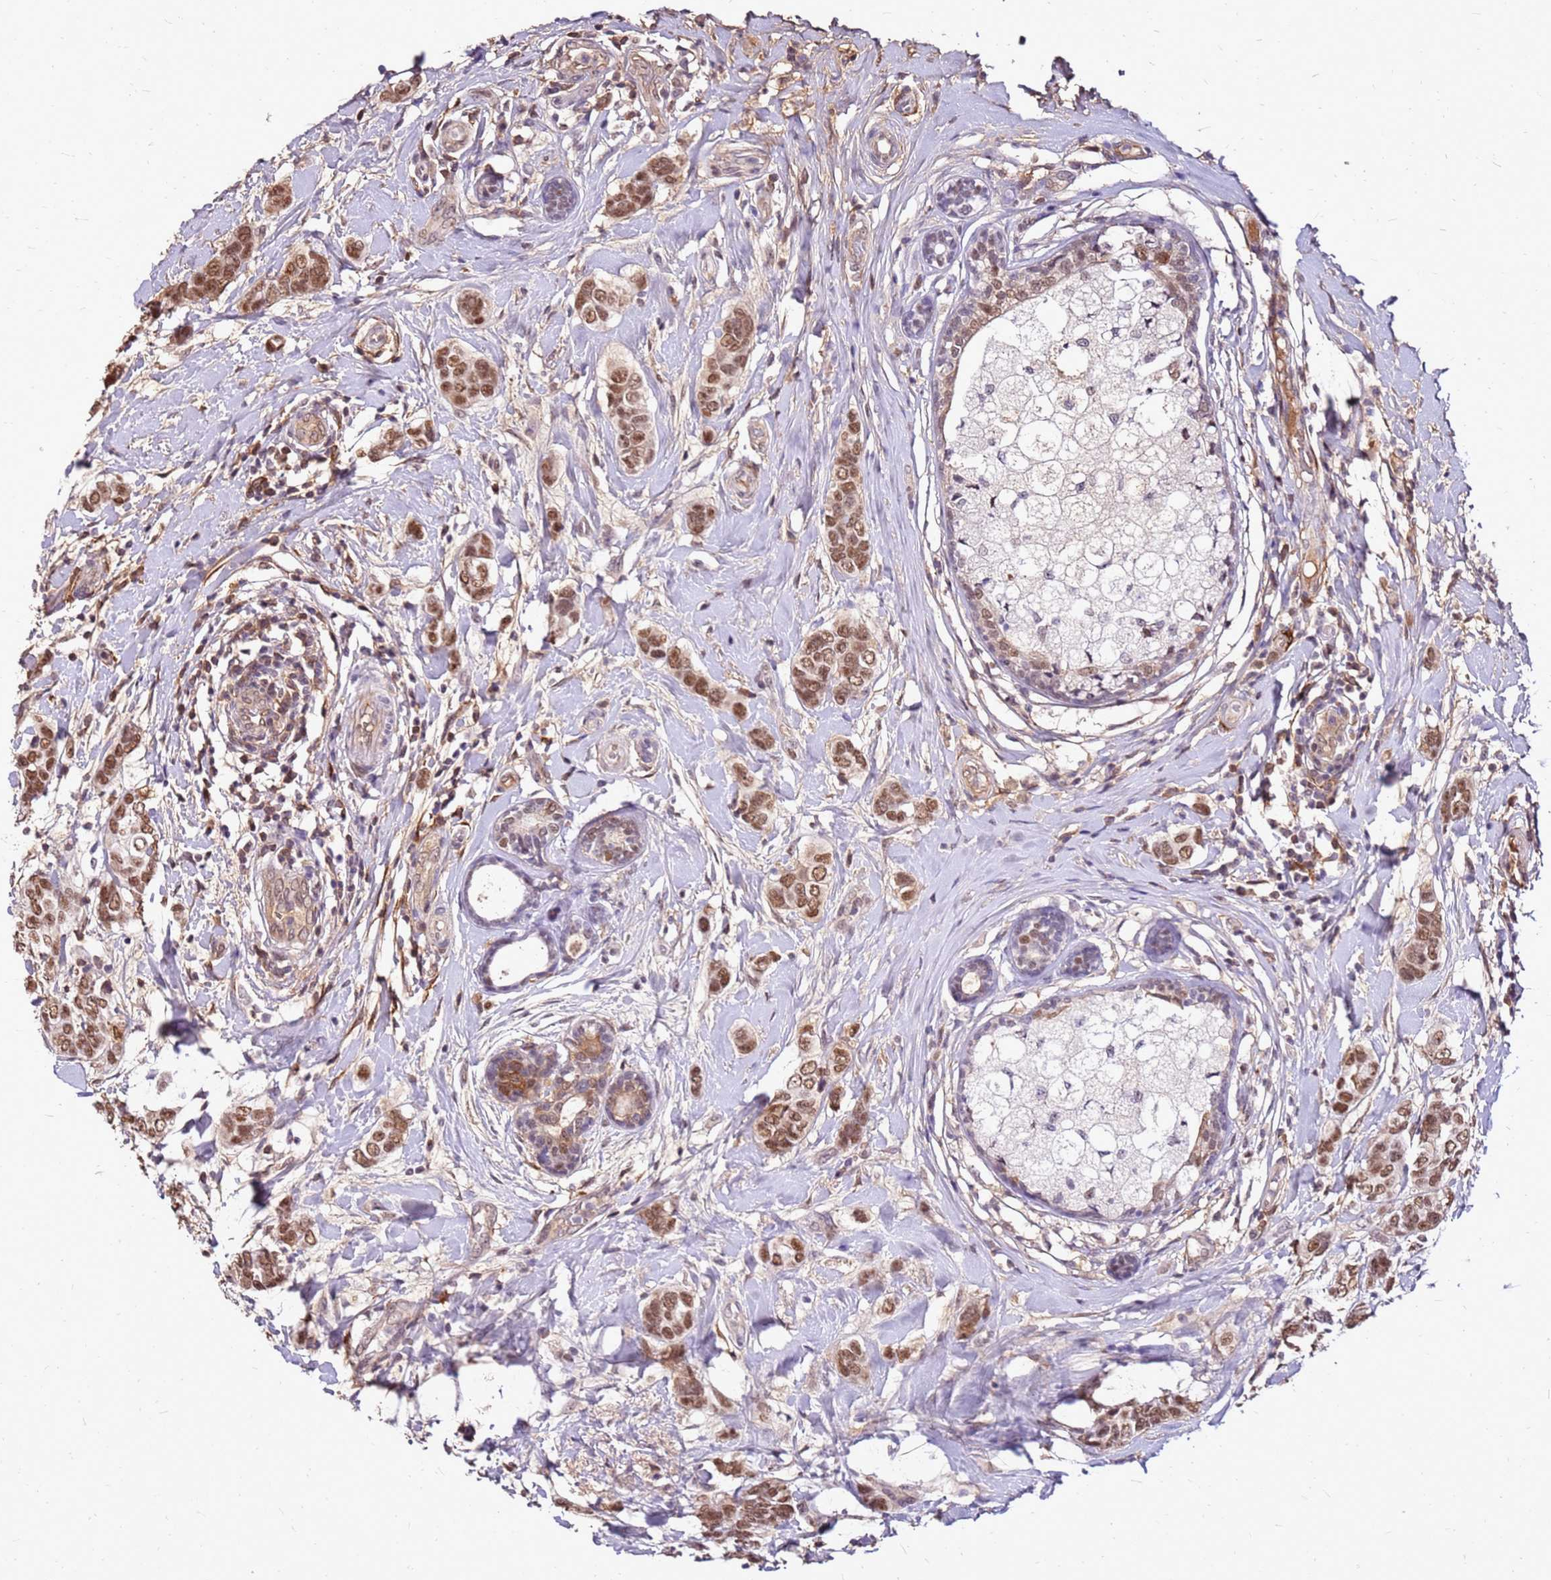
{"staining": {"intensity": "moderate", "quantity": ">75%", "location": "nuclear"}, "tissue": "breast cancer", "cell_type": "Tumor cells", "image_type": "cancer", "snomed": [{"axis": "morphology", "description": "Lobular carcinoma"}, {"axis": "topography", "description": "Breast"}], "caption": "An immunohistochemistry photomicrograph of neoplastic tissue is shown. Protein staining in brown shows moderate nuclear positivity in breast cancer (lobular carcinoma) within tumor cells.", "gene": "ALDH1A3", "patient": {"sex": "female", "age": 51}}